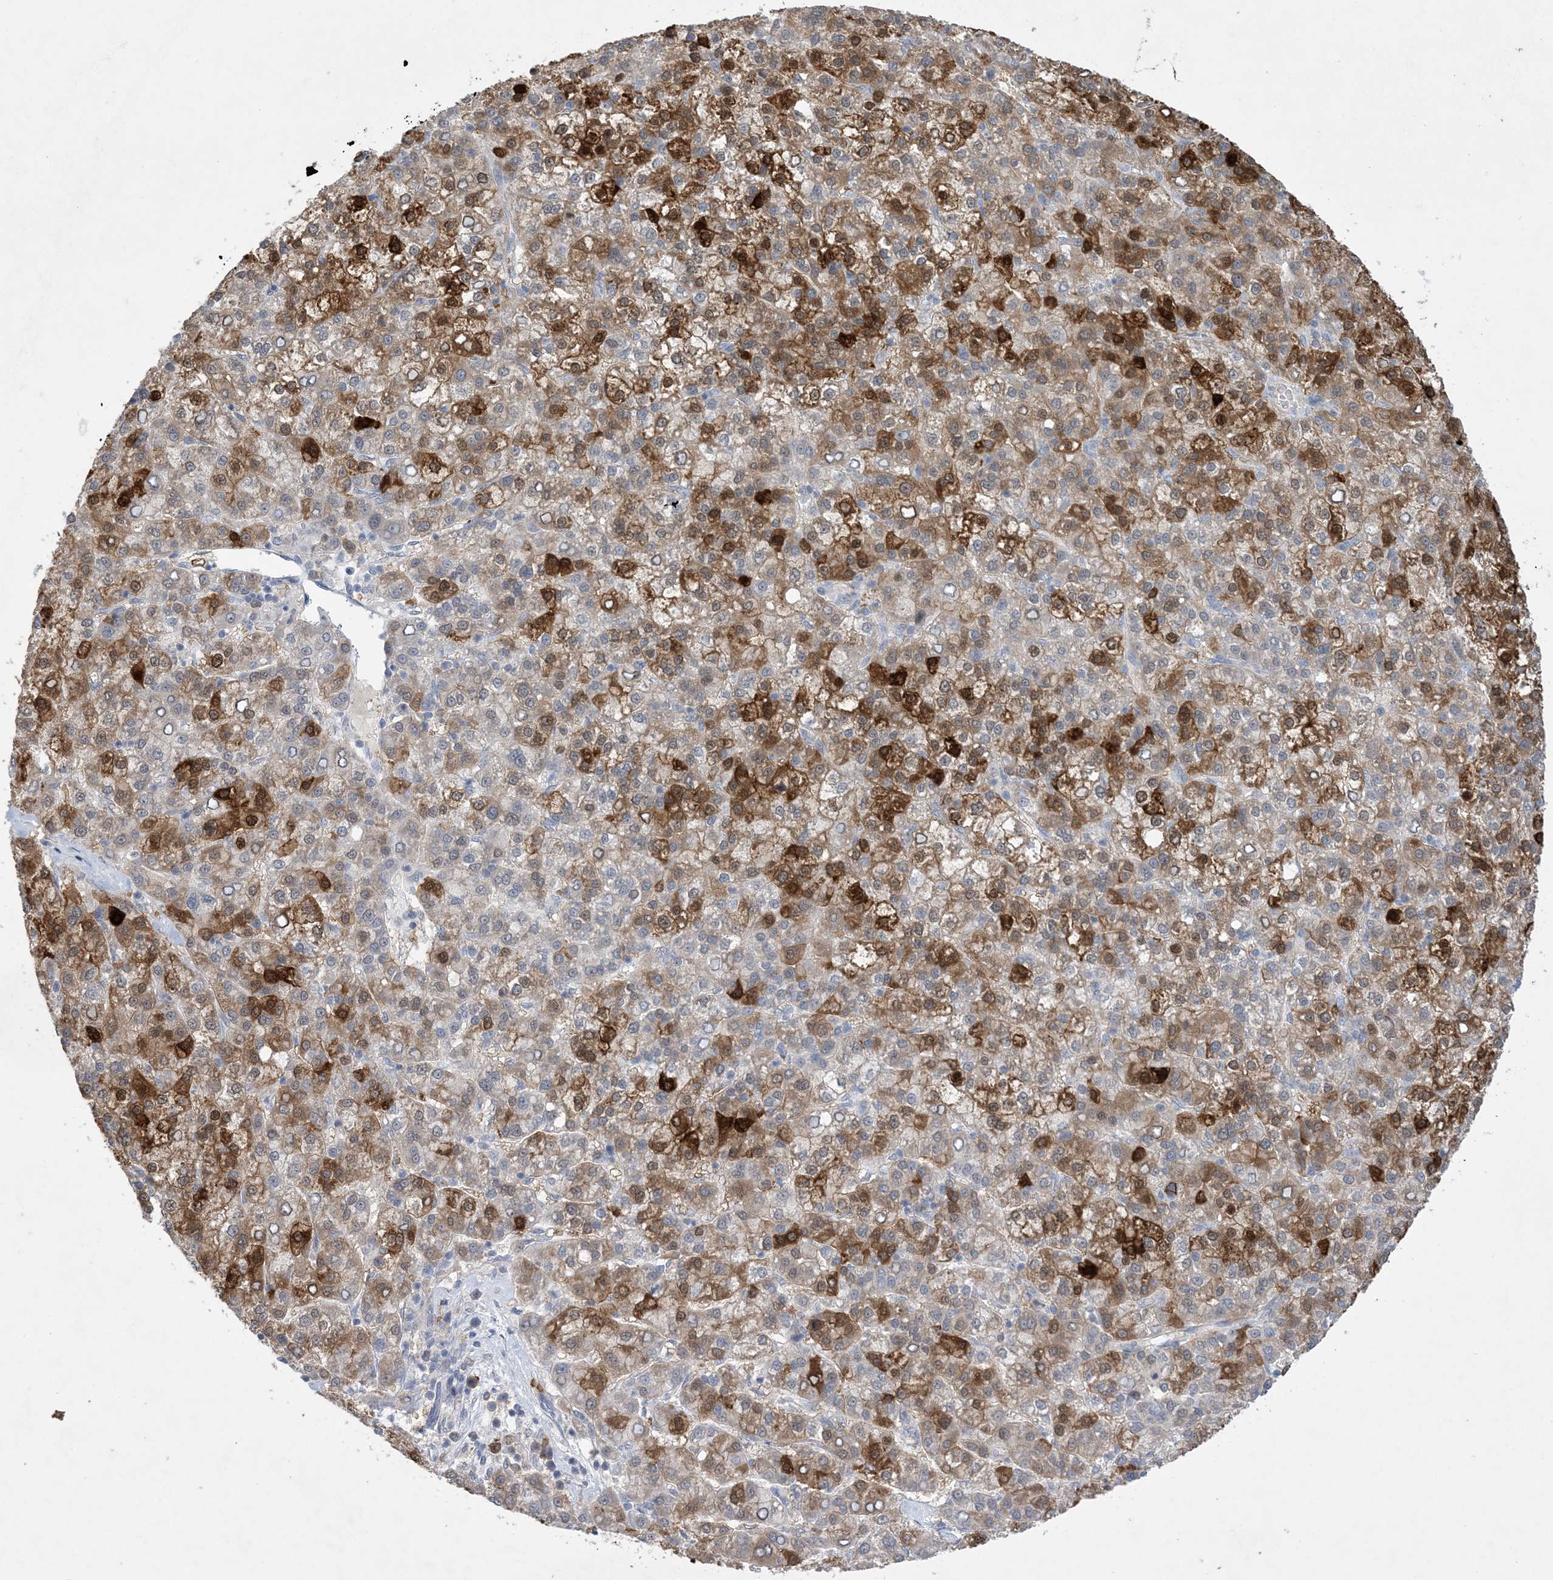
{"staining": {"intensity": "strong", "quantity": "25%-75%", "location": "cytoplasmic/membranous"}, "tissue": "liver cancer", "cell_type": "Tumor cells", "image_type": "cancer", "snomed": [{"axis": "morphology", "description": "Carcinoma, Hepatocellular, NOS"}, {"axis": "topography", "description": "Liver"}], "caption": "Tumor cells exhibit strong cytoplasmic/membranous staining in about 25%-75% of cells in liver cancer (hepatocellular carcinoma).", "gene": "HMGCS1", "patient": {"sex": "female", "age": 58}}